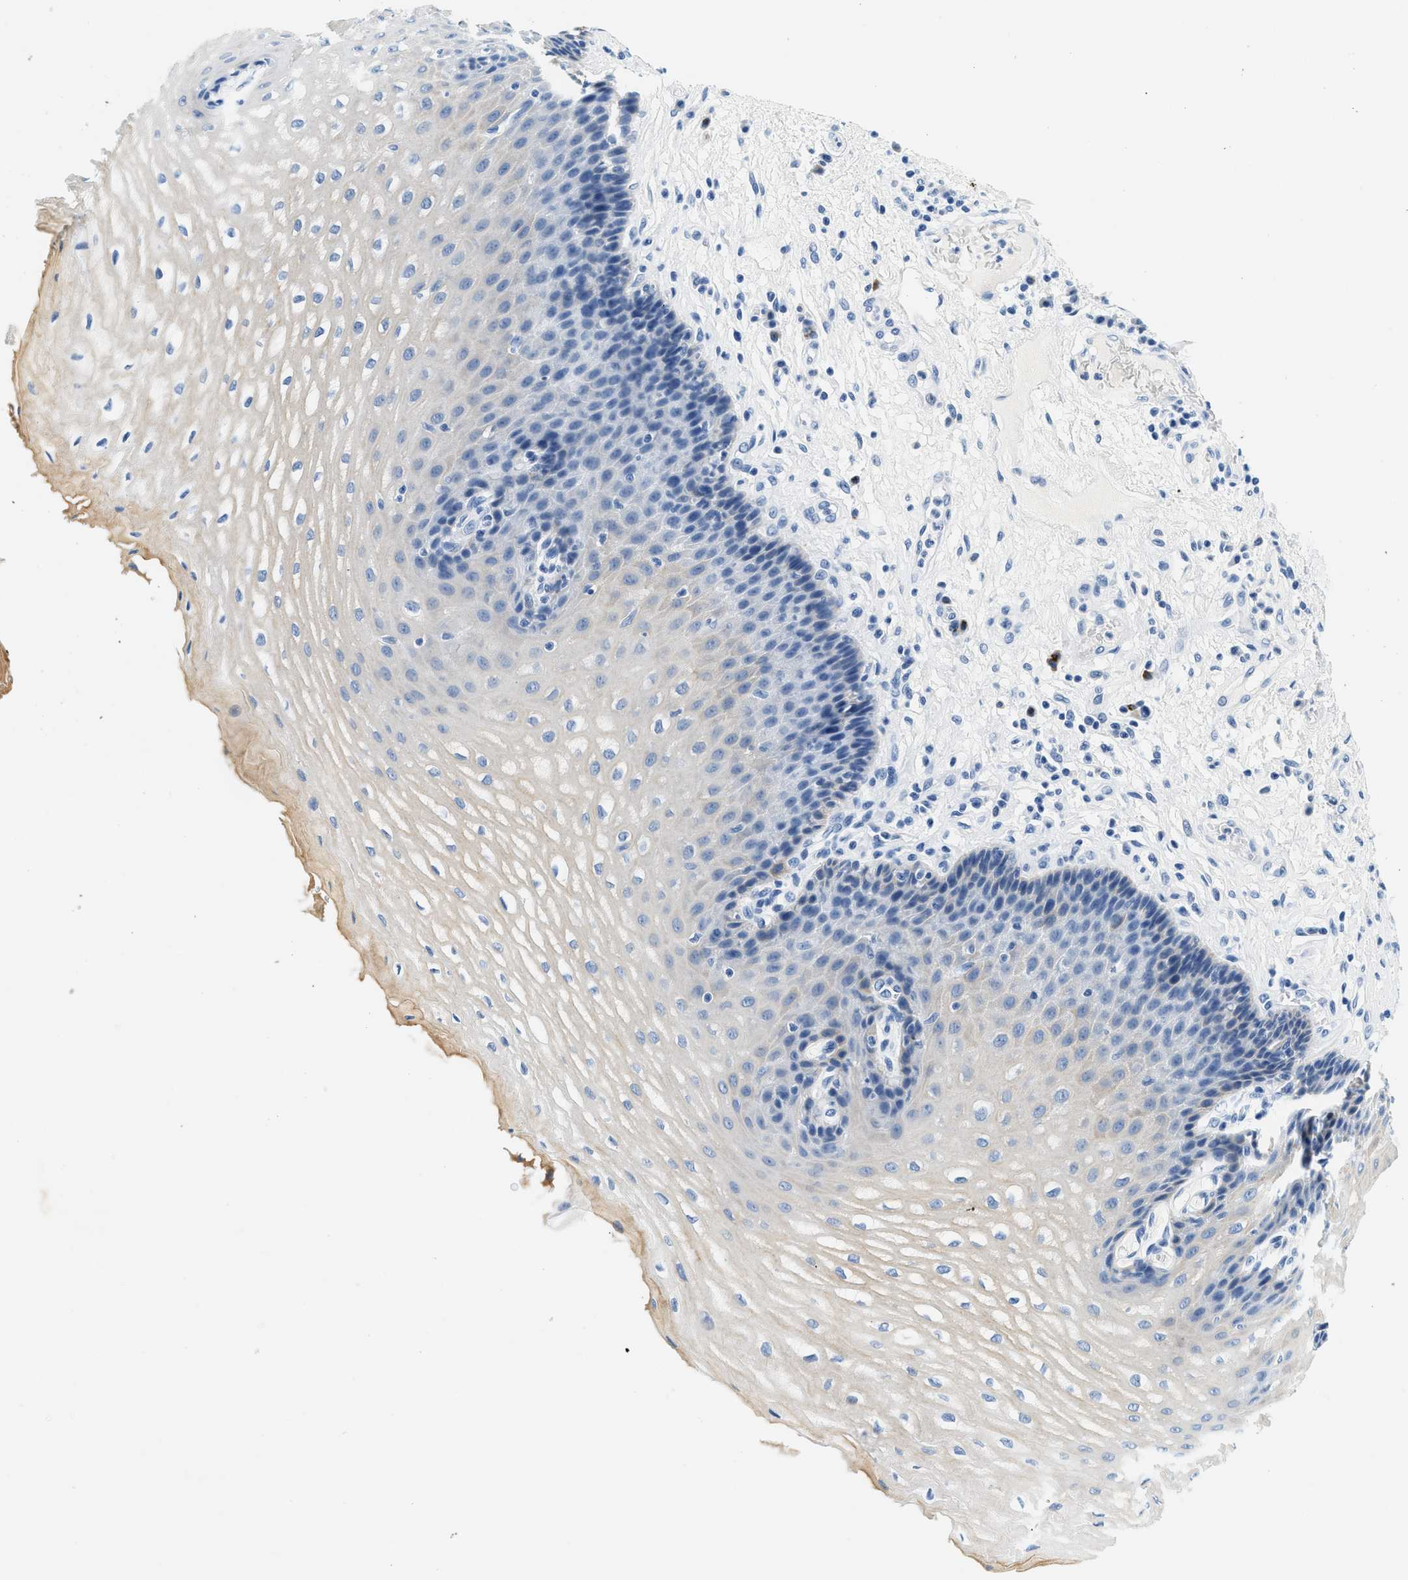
{"staining": {"intensity": "weak", "quantity": "25%-75%", "location": "cytoplasmic/membranous"}, "tissue": "esophagus", "cell_type": "Squamous epithelial cells", "image_type": "normal", "snomed": [{"axis": "morphology", "description": "Normal tissue, NOS"}, {"axis": "topography", "description": "Esophagus"}], "caption": "This is an image of immunohistochemistry (IHC) staining of normal esophagus, which shows weak positivity in the cytoplasmic/membranous of squamous epithelial cells.", "gene": "STXBP2", "patient": {"sex": "male", "age": 54}}